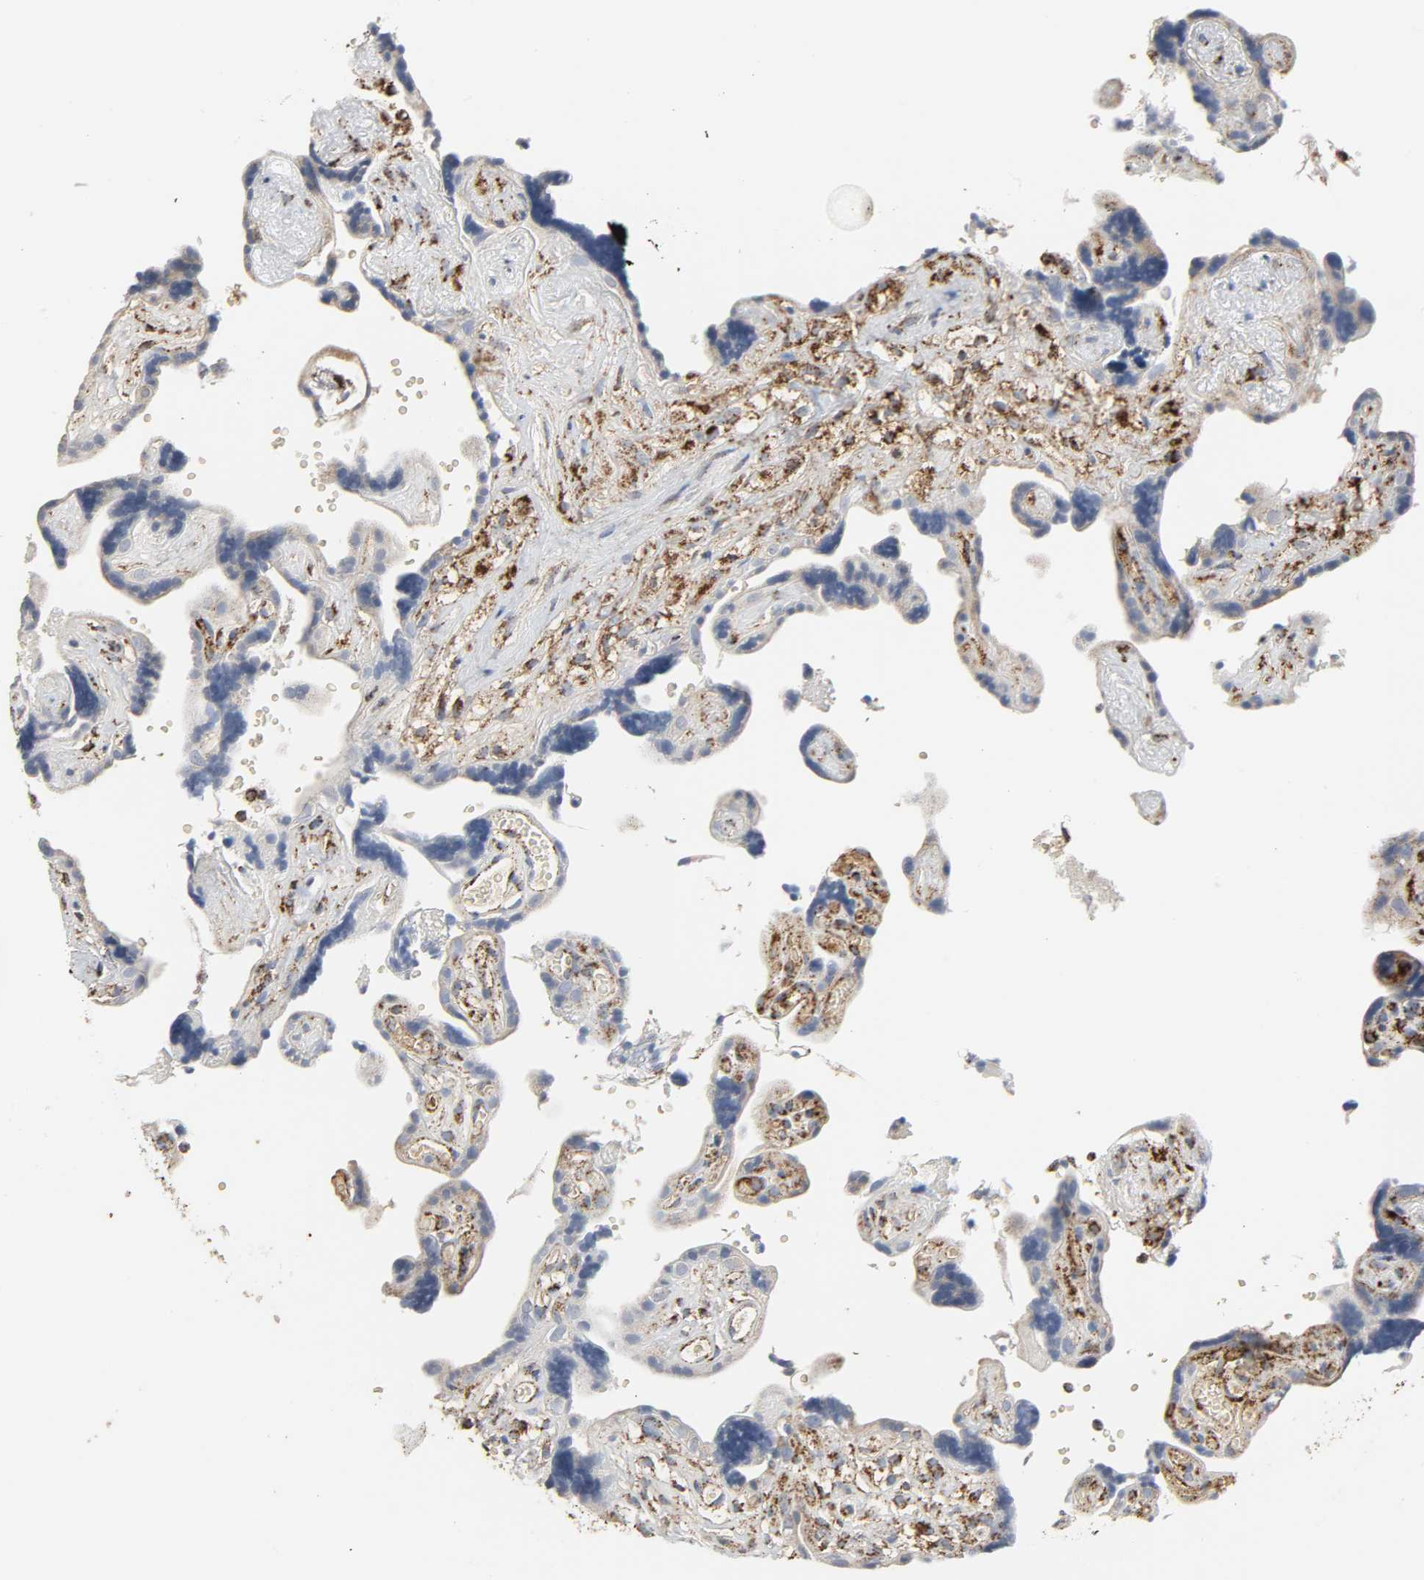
{"staining": {"intensity": "moderate", "quantity": "25%-75%", "location": "cytoplasmic/membranous"}, "tissue": "placenta", "cell_type": "Trophoblastic cells", "image_type": "normal", "snomed": [{"axis": "morphology", "description": "Normal tissue, NOS"}, {"axis": "topography", "description": "Placenta"}], "caption": "DAB immunohistochemical staining of unremarkable placenta demonstrates moderate cytoplasmic/membranous protein staining in about 25%-75% of trophoblastic cells. Immunohistochemistry stains the protein in brown and the nuclei are stained blue.", "gene": "ACAT1", "patient": {"sex": "female", "age": 30}}